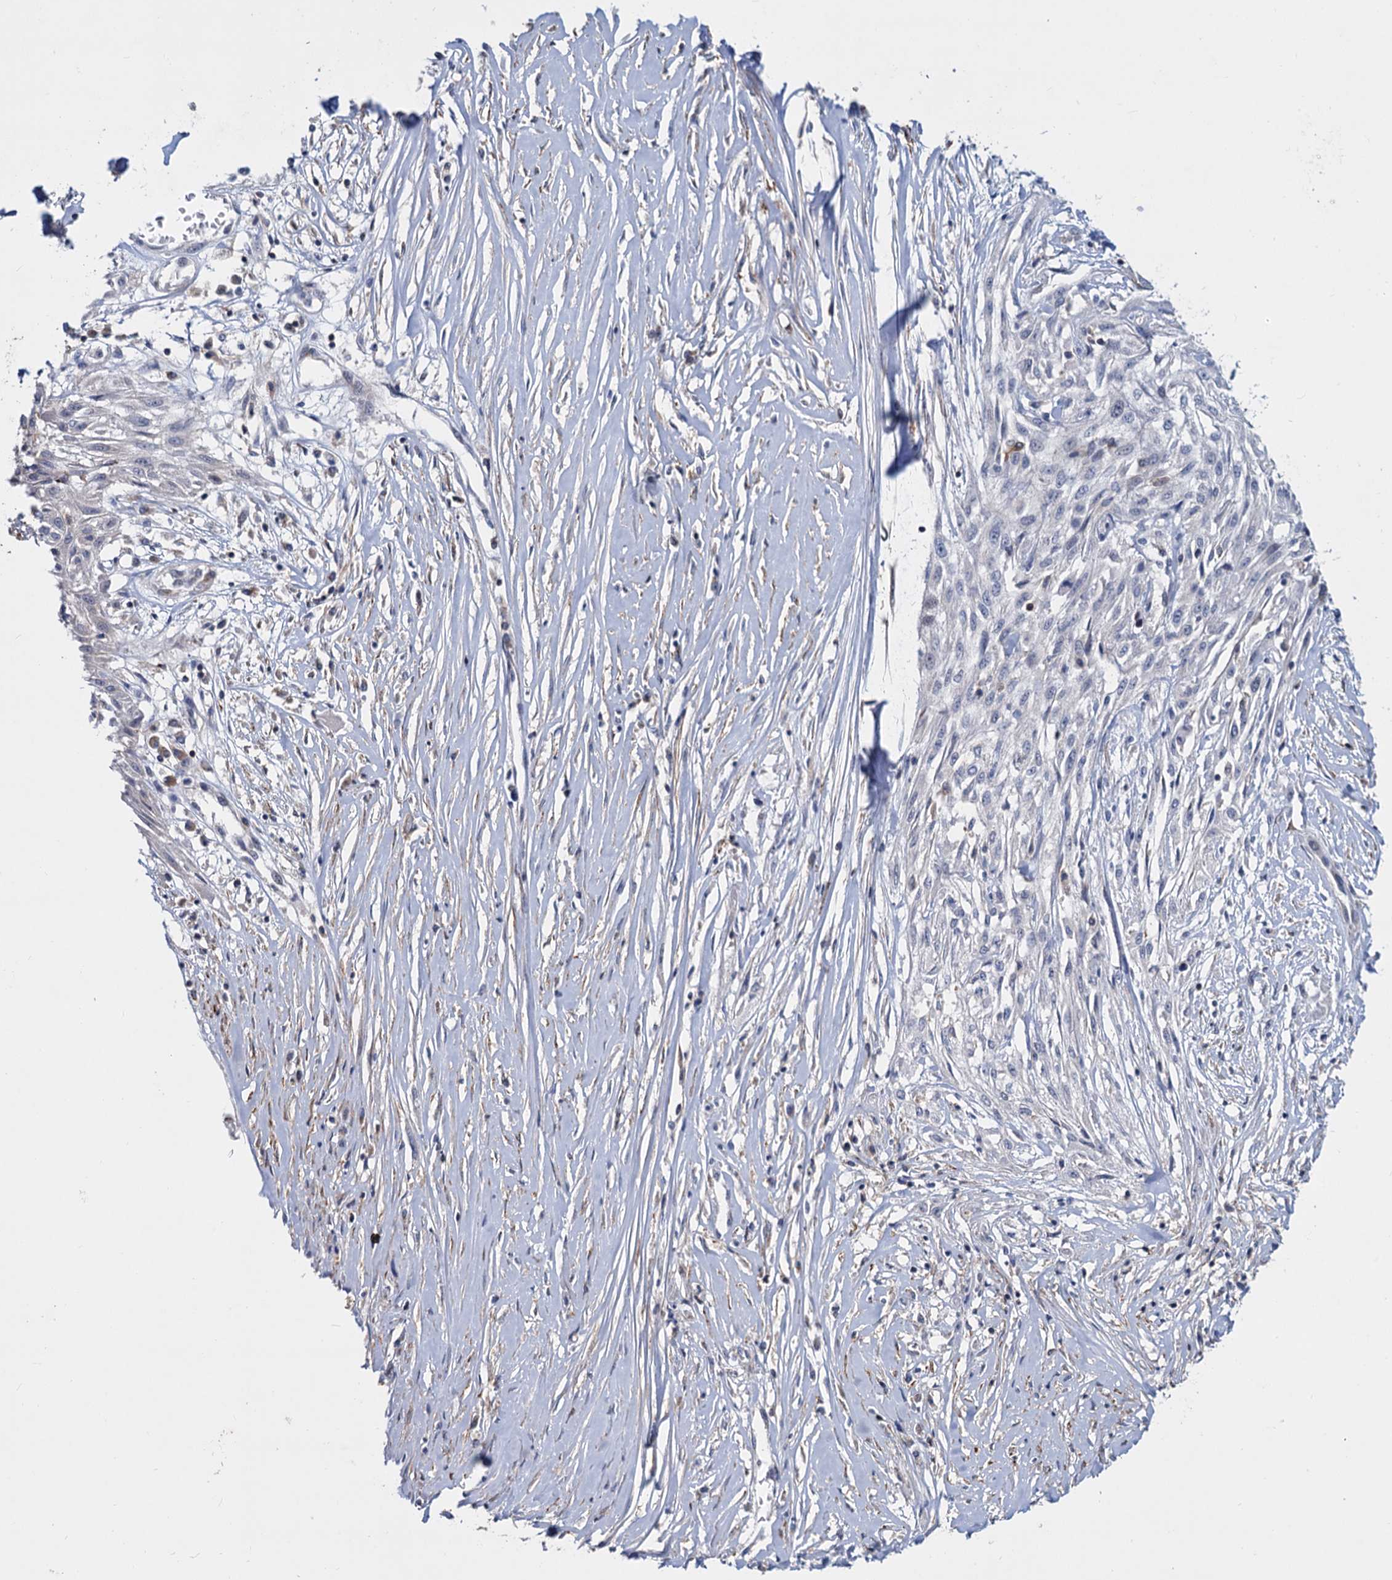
{"staining": {"intensity": "negative", "quantity": "none", "location": "none"}, "tissue": "skin cancer", "cell_type": "Tumor cells", "image_type": "cancer", "snomed": [{"axis": "morphology", "description": "Squamous cell carcinoma, NOS"}, {"axis": "morphology", "description": "Squamous cell carcinoma, metastatic, NOS"}, {"axis": "topography", "description": "Skin"}, {"axis": "topography", "description": "Lymph node"}], "caption": "A high-resolution histopathology image shows immunohistochemistry staining of skin metastatic squamous cell carcinoma, which reveals no significant expression in tumor cells. (DAB (3,3'-diaminobenzidine) immunohistochemistry (IHC) visualized using brightfield microscopy, high magnification).", "gene": "LRCH4", "patient": {"sex": "male", "age": 75}}